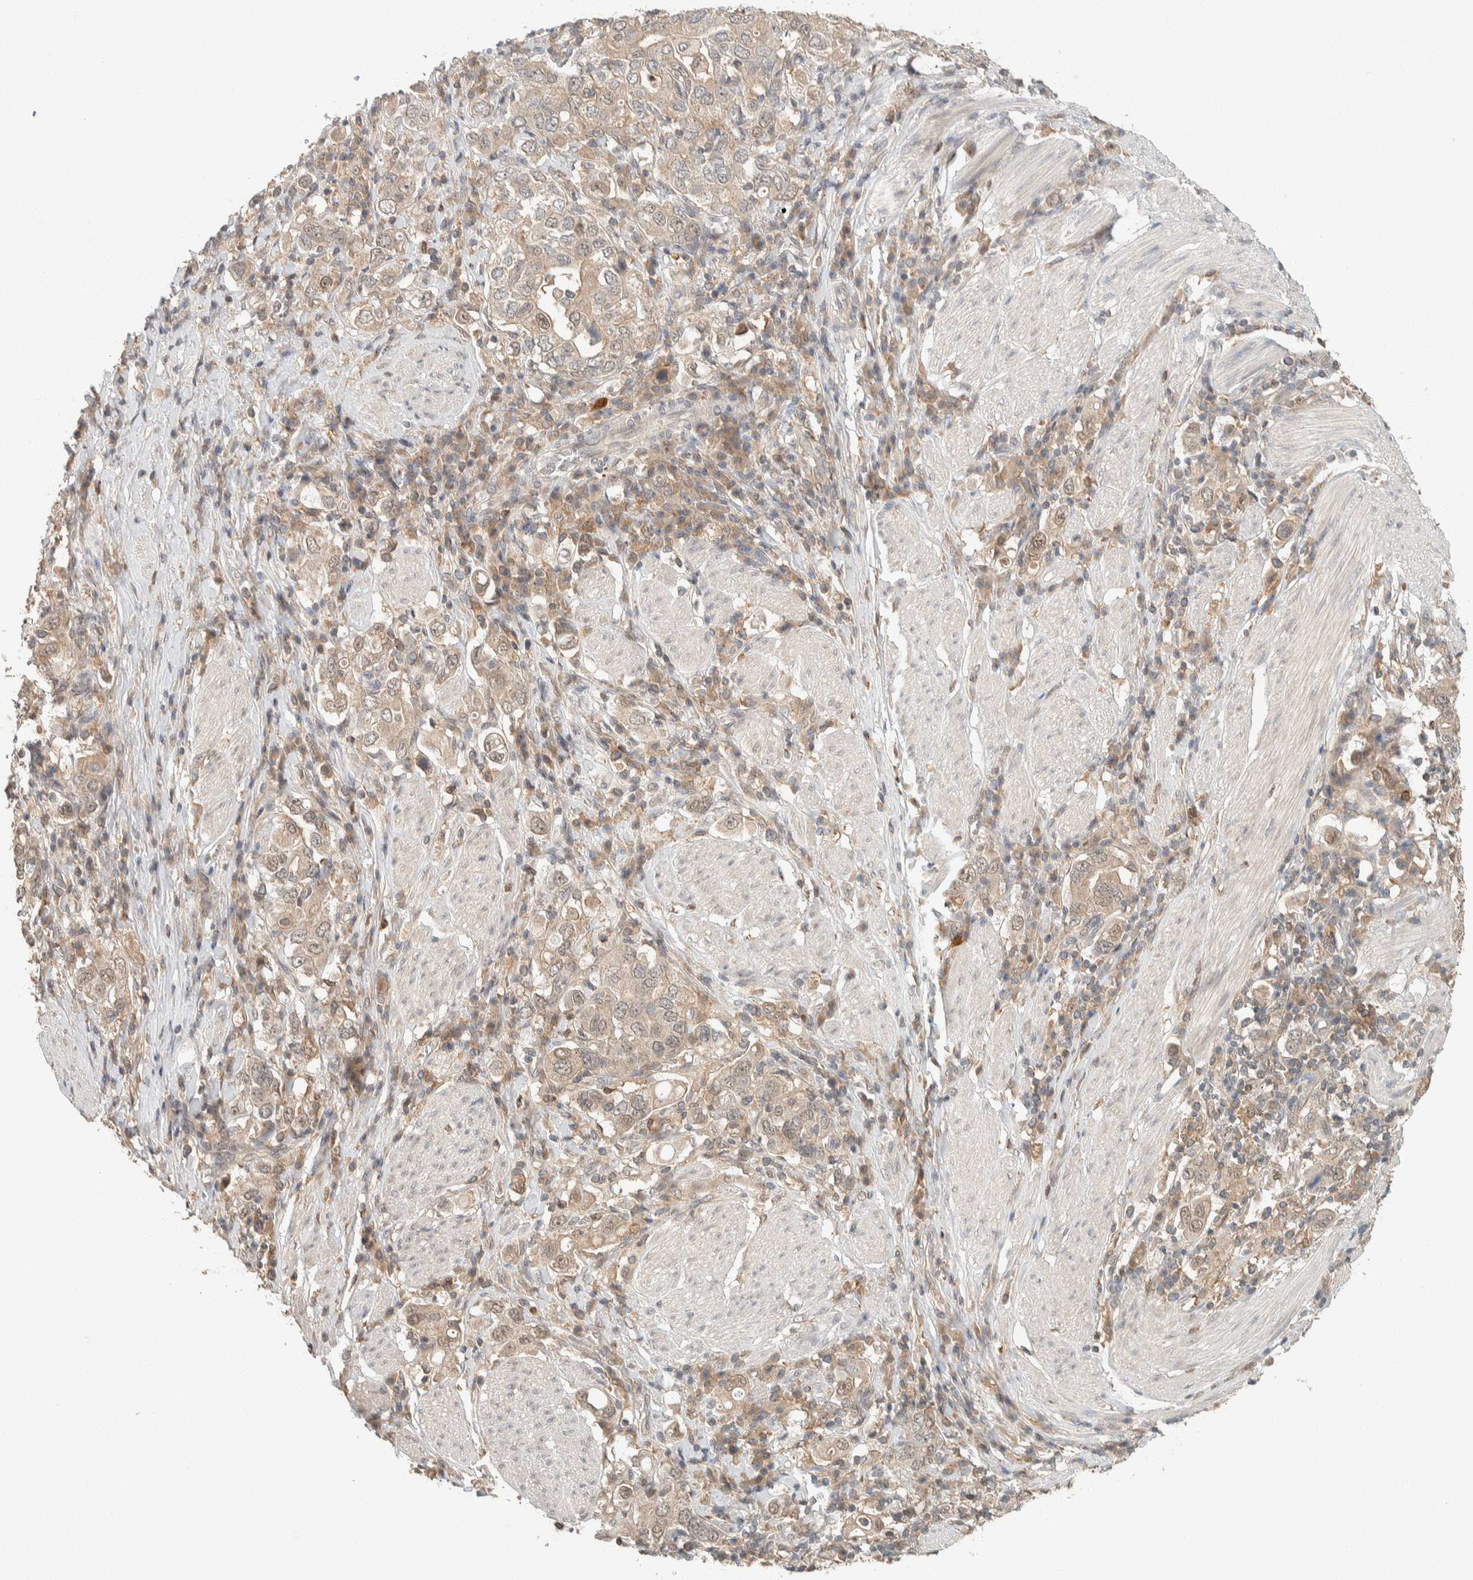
{"staining": {"intensity": "weak", "quantity": ">75%", "location": "cytoplasmic/membranous,nuclear"}, "tissue": "stomach cancer", "cell_type": "Tumor cells", "image_type": "cancer", "snomed": [{"axis": "morphology", "description": "Adenocarcinoma, NOS"}, {"axis": "topography", "description": "Stomach, upper"}], "caption": "High-power microscopy captured an immunohistochemistry (IHC) histopathology image of stomach cancer (adenocarcinoma), revealing weak cytoplasmic/membranous and nuclear staining in approximately >75% of tumor cells.", "gene": "ZNF567", "patient": {"sex": "male", "age": 62}}